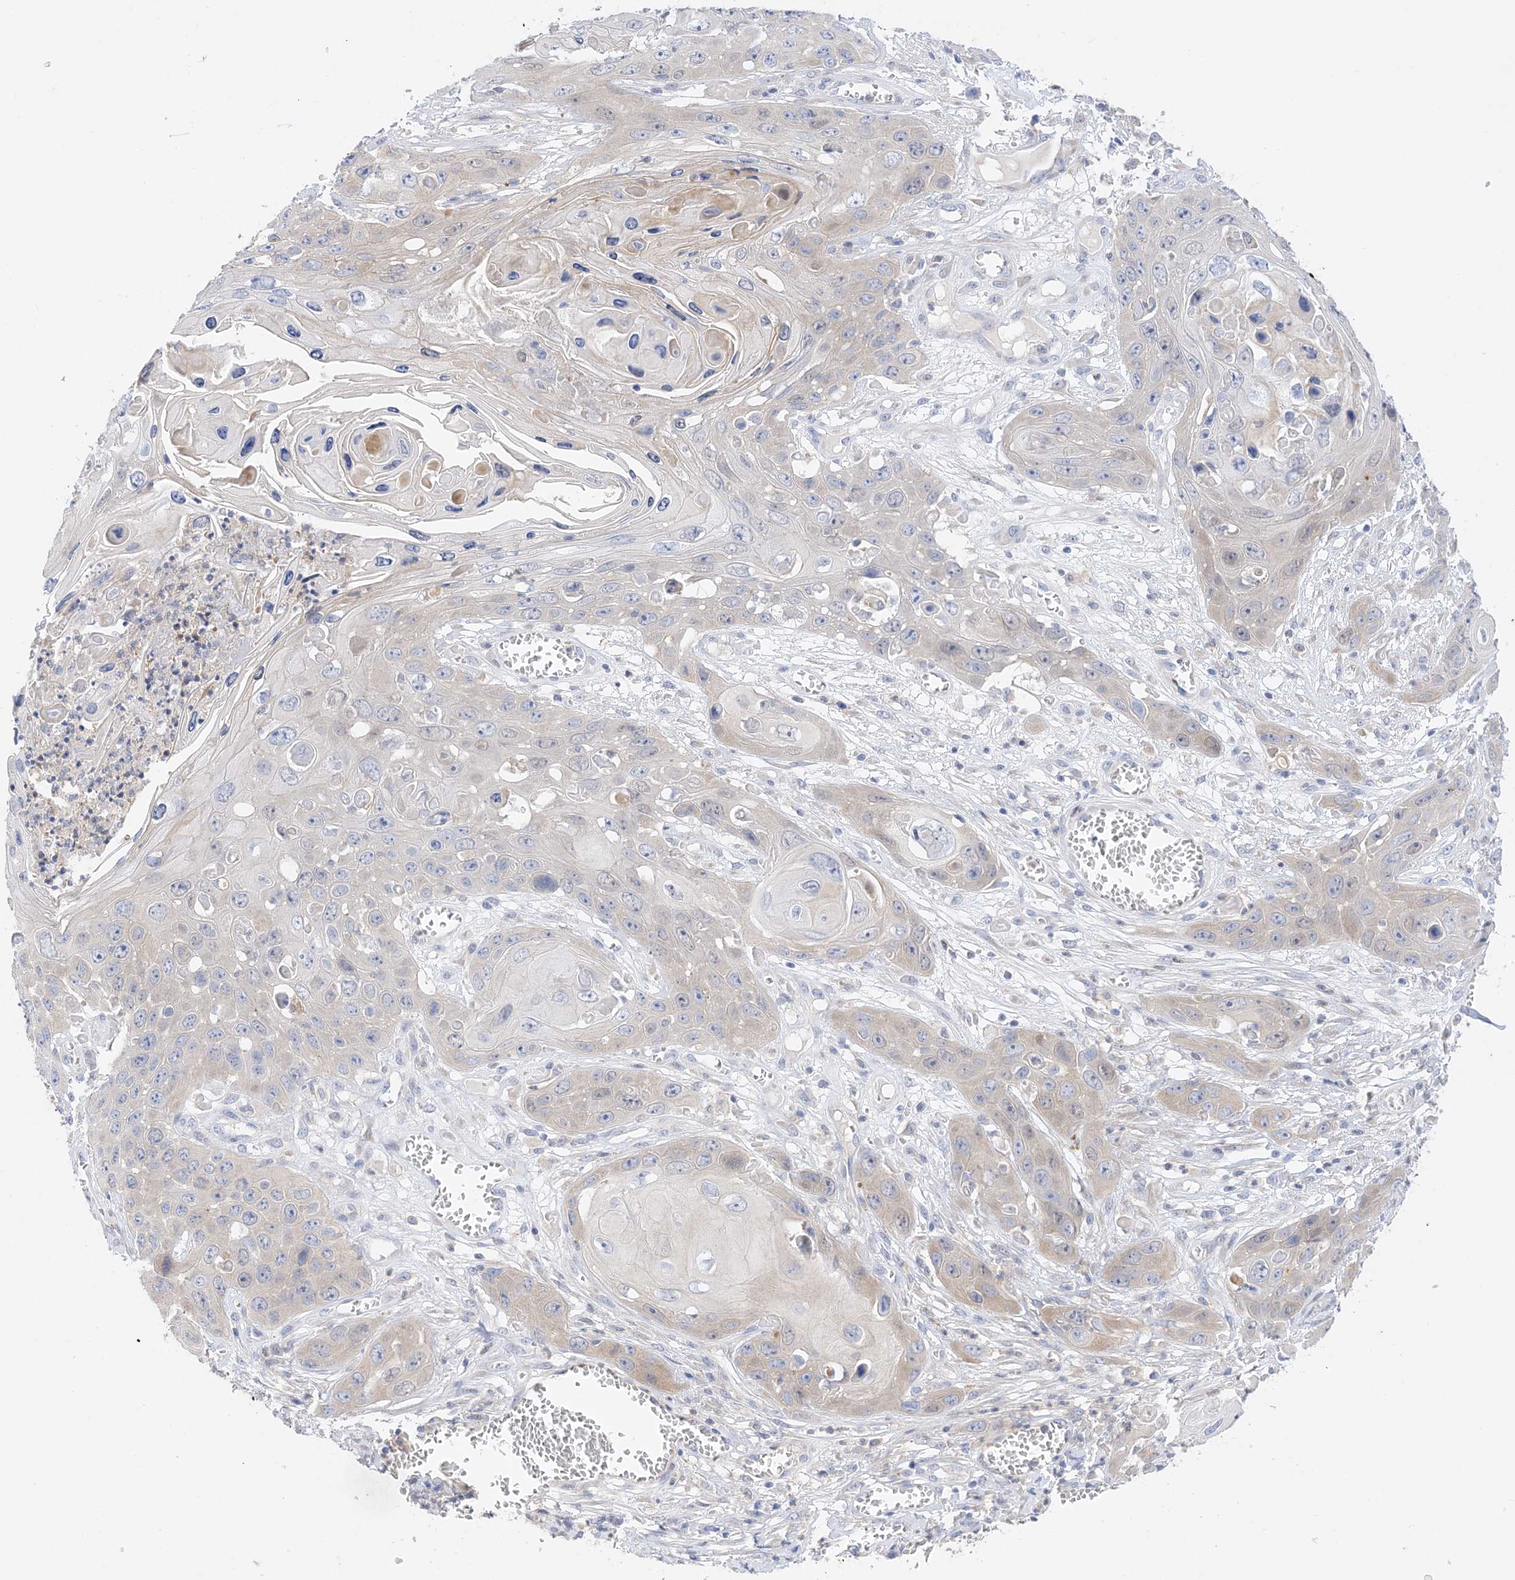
{"staining": {"intensity": "weak", "quantity": "<25%", "location": "cytoplasmic/membranous"}, "tissue": "skin cancer", "cell_type": "Tumor cells", "image_type": "cancer", "snomed": [{"axis": "morphology", "description": "Squamous cell carcinoma, NOS"}, {"axis": "topography", "description": "Skin"}], "caption": "Tumor cells are negative for brown protein staining in skin cancer. Brightfield microscopy of immunohistochemistry (IHC) stained with DAB (3,3'-diaminobenzidine) (brown) and hematoxylin (blue), captured at high magnification.", "gene": "ARV1", "patient": {"sex": "male", "age": 55}}